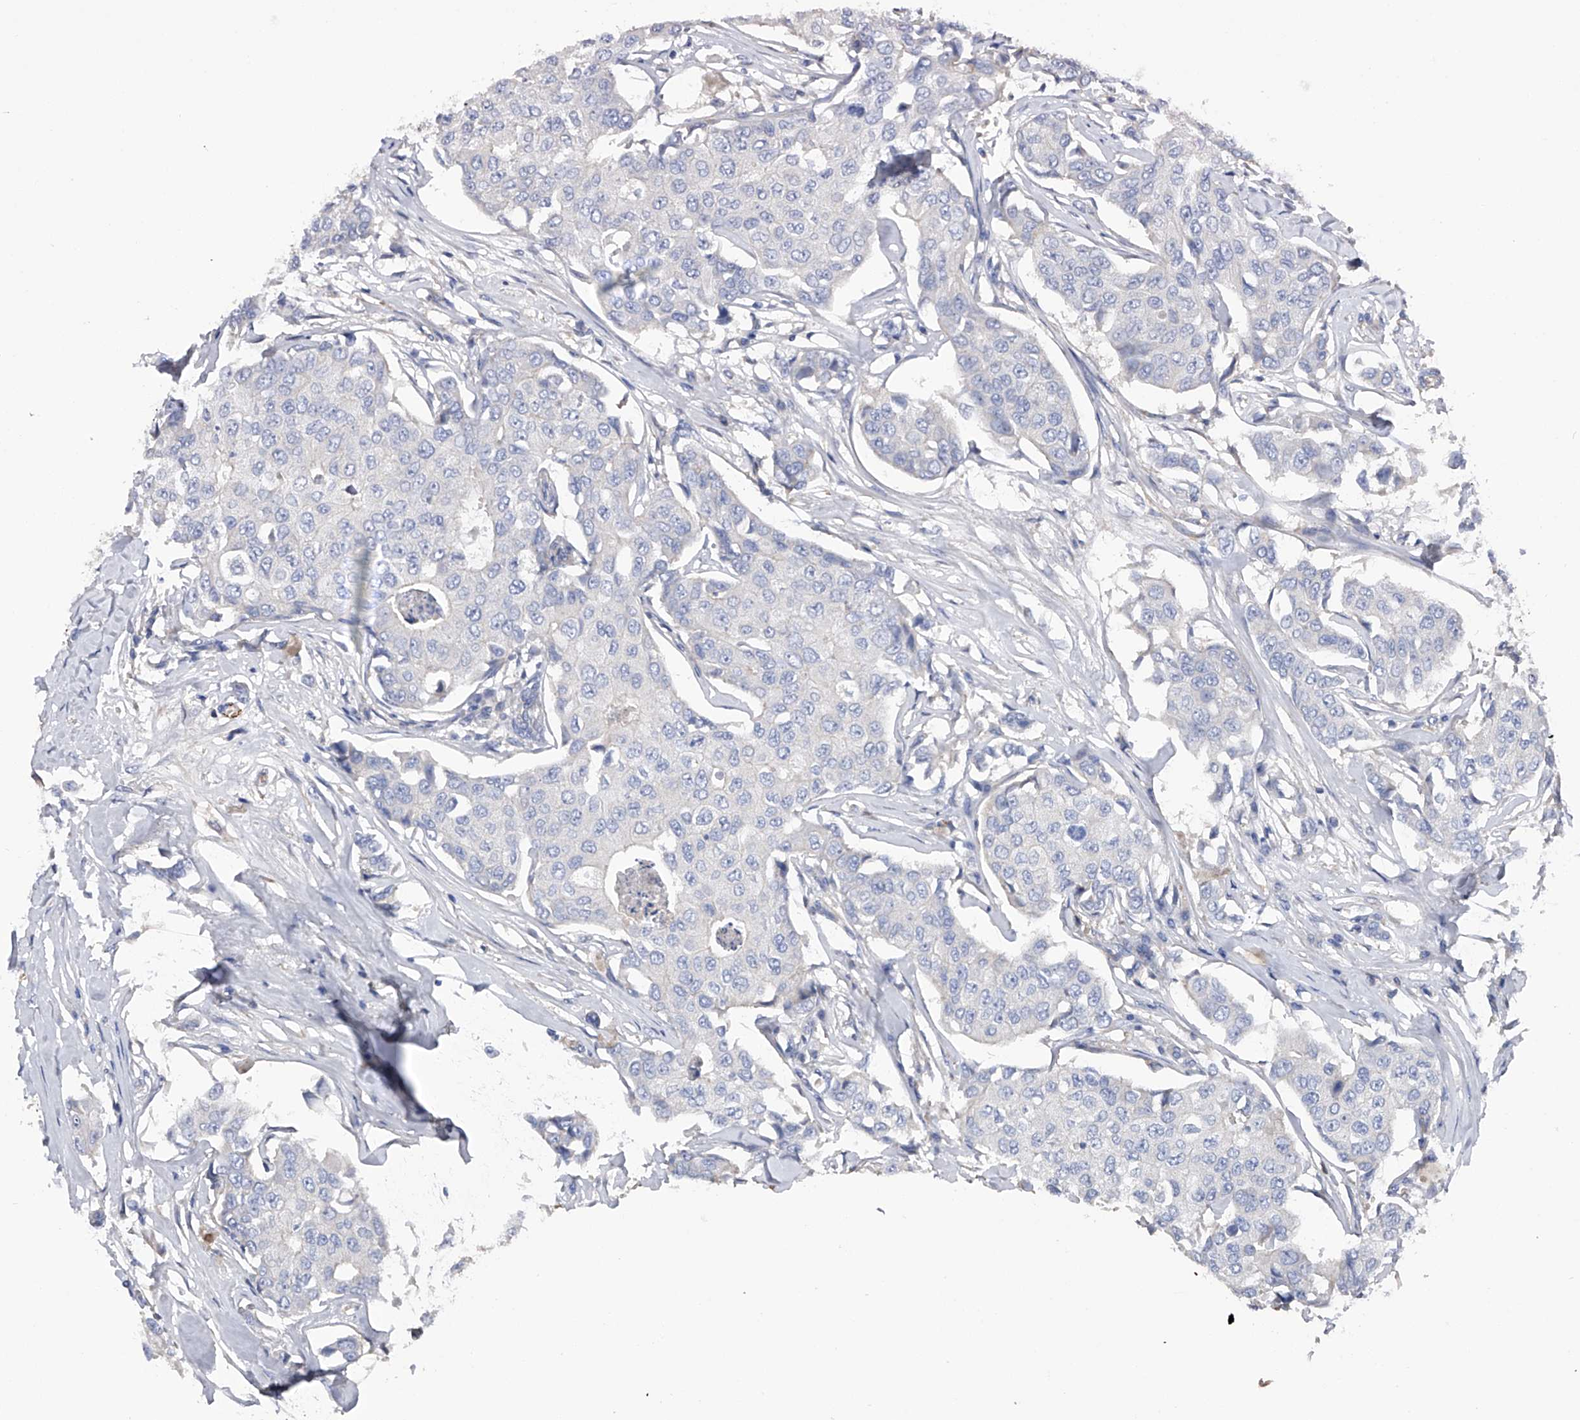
{"staining": {"intensity": "negative", "quantity": "none", "location": "none"}, "tissue": "breast cancer", "cell_type": "Tumor cells", "image_type": "cancer", "snomed": [{"axis": "morphology", "description": "Duct carcinoma"}, {"axis": "topography", "description": "Breast"}], "caption": "IHC of human intraductal carcinoma (breast) demonstrates no staining in tumor cells.", "gene": "RWDD2A", "patient": {"sex": "female", "age": 80}}